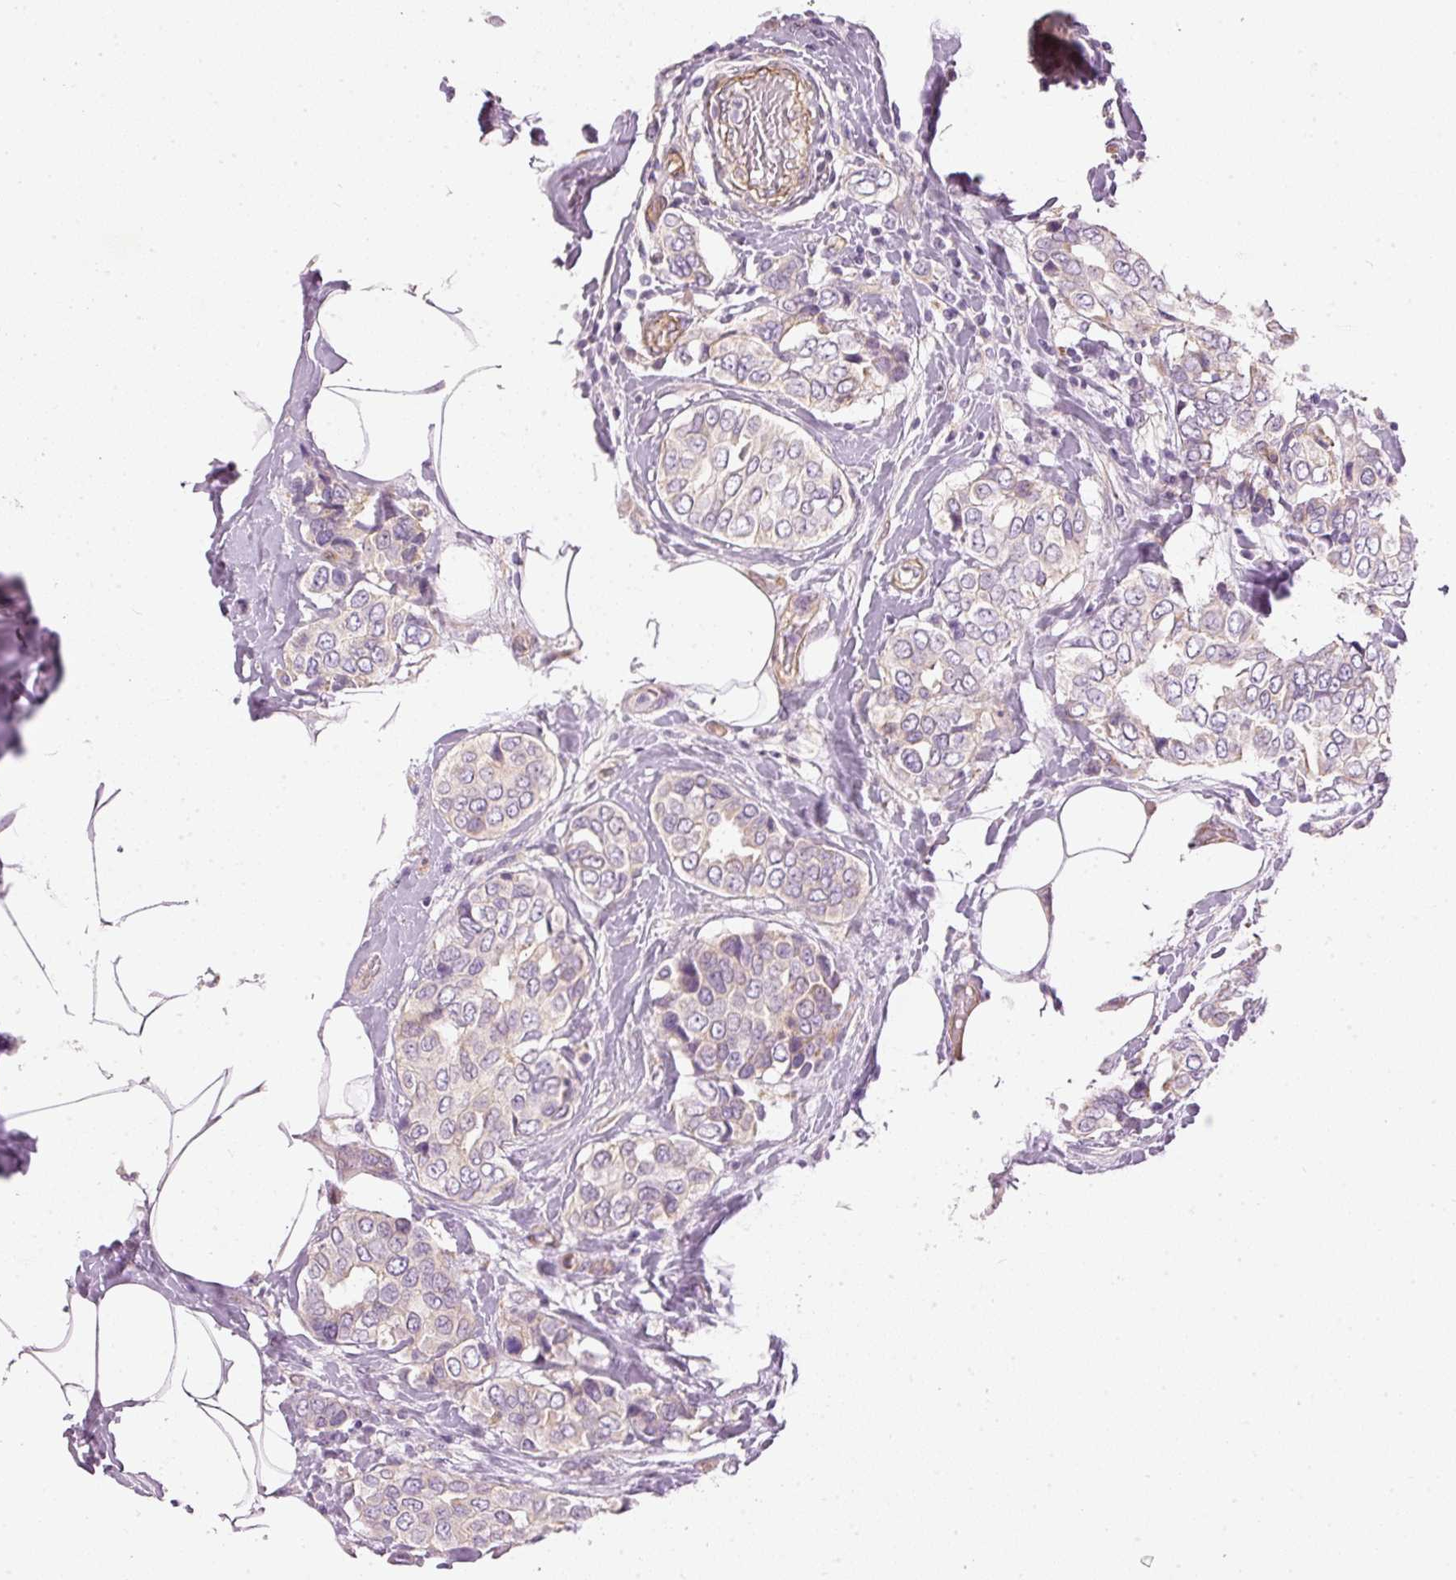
{"staining": {"intensity": "negative", "quantity": "none", "location": "none"}, "tissue": "breast cancer", "cell_type": "Tumor cells", "image_type": "cancer", "snomed": [{"axis": "morphology", "description": "Lobular carcinoma"}, {"axis": "topography", "description": "Breast"}], "caption": "The micrograph shows no staining of tumor cells in breast cancer.", "gene": "OSR2", "patient": {"sex": "female", "age": 51}}